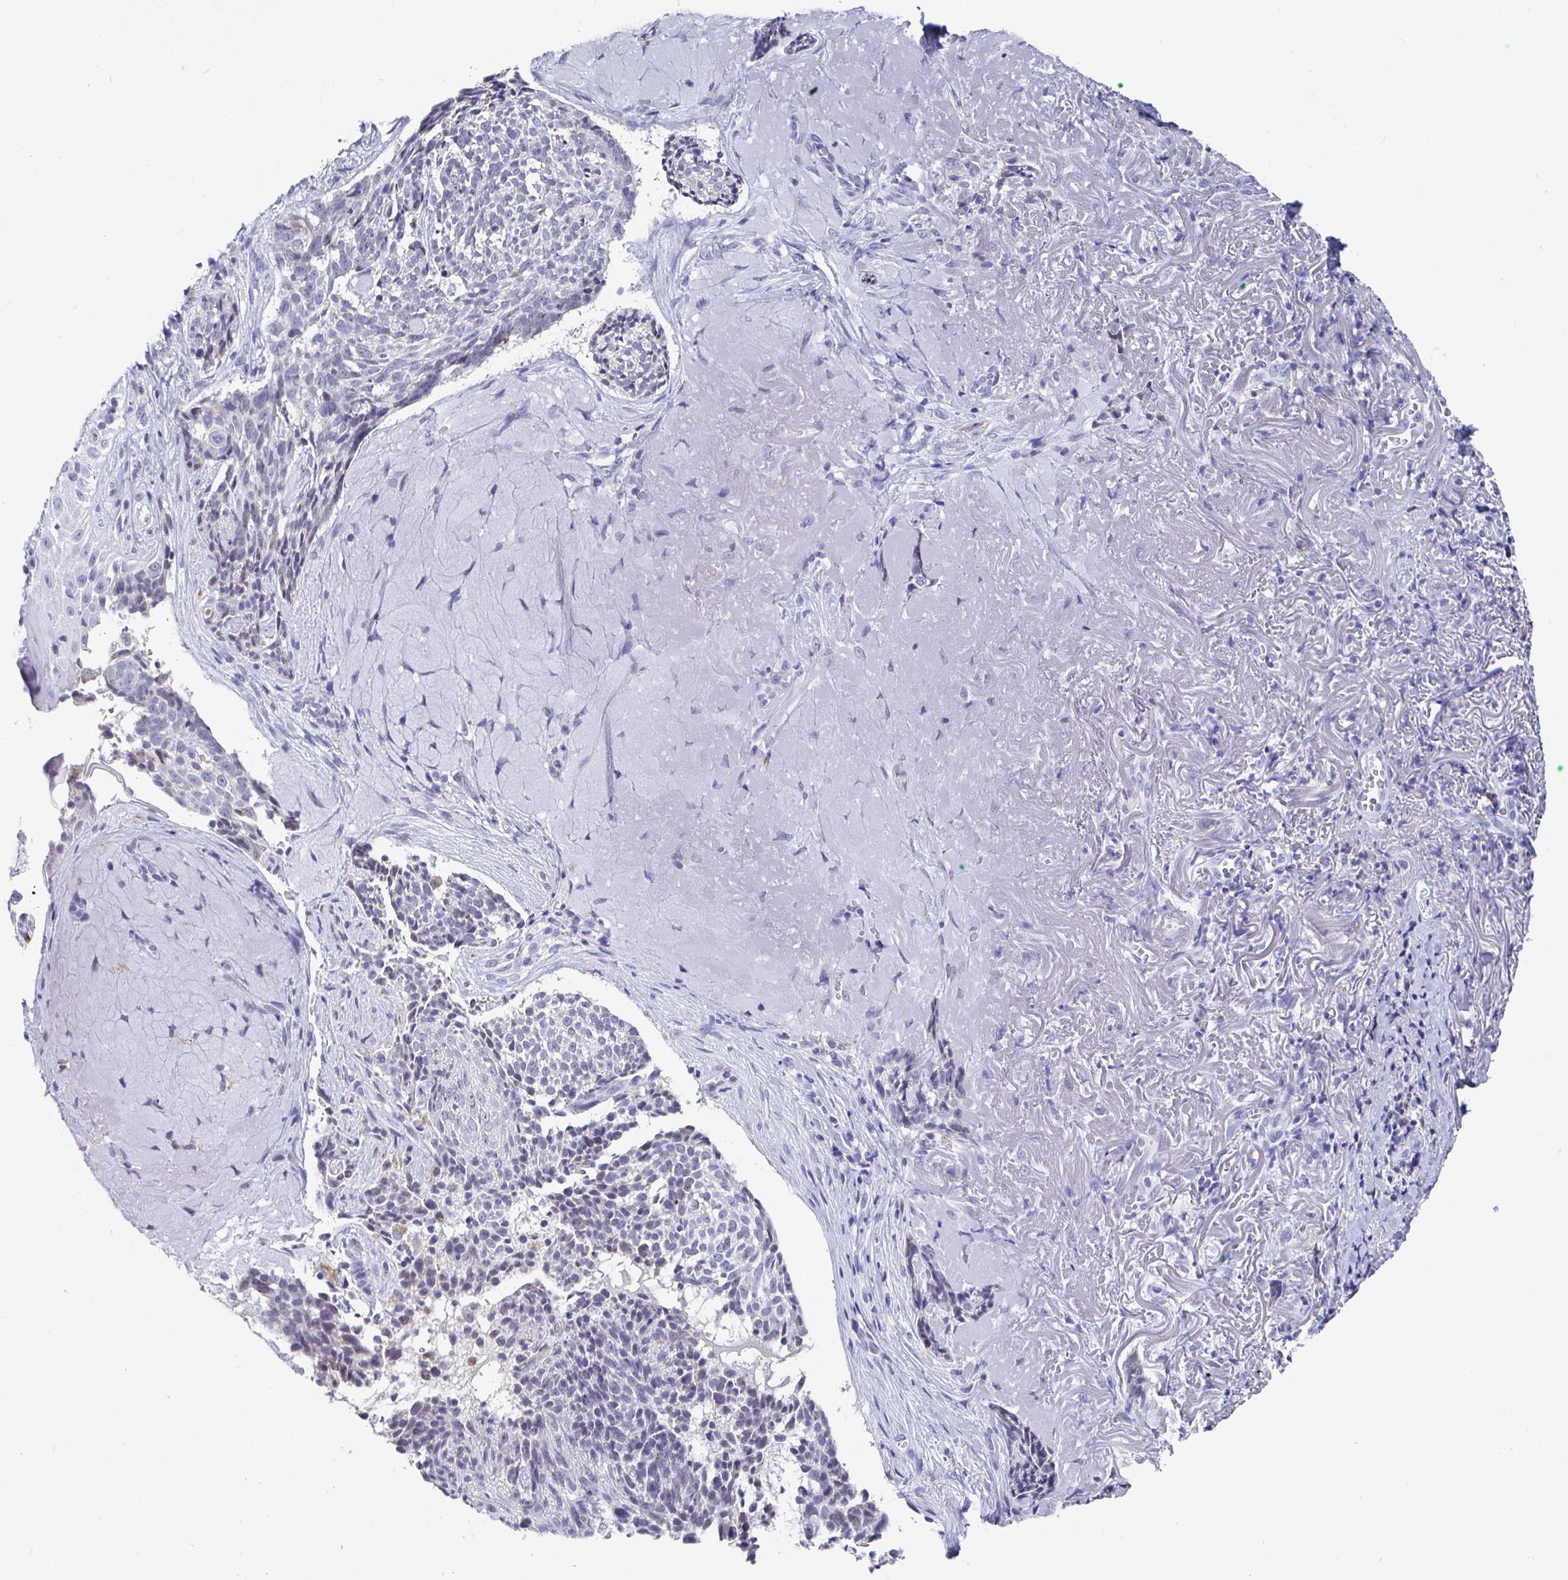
{"staining": {"intensity": "negative", "quantity": "none", "location": "none"}, "tissue": "skin cancer", "cell_type": "Tumor cells", "image_type": "cancer", "snomed": [{"axis": "morphology", "description": "Basal cell carcinoma"}, {"axis": "topography", "description": "Skin"}, {"axis": "topography", "description": "Skin of face"}], "caption": "Immunohistochemistry (IHC) of skin cancer reveals no positivity in tumor cells. (DAB immunohistochemistry visualized using brightfield microscopy, high magnification).", "gene": "TAS2R39", "patient": {"sex": "female", "age": 95}}